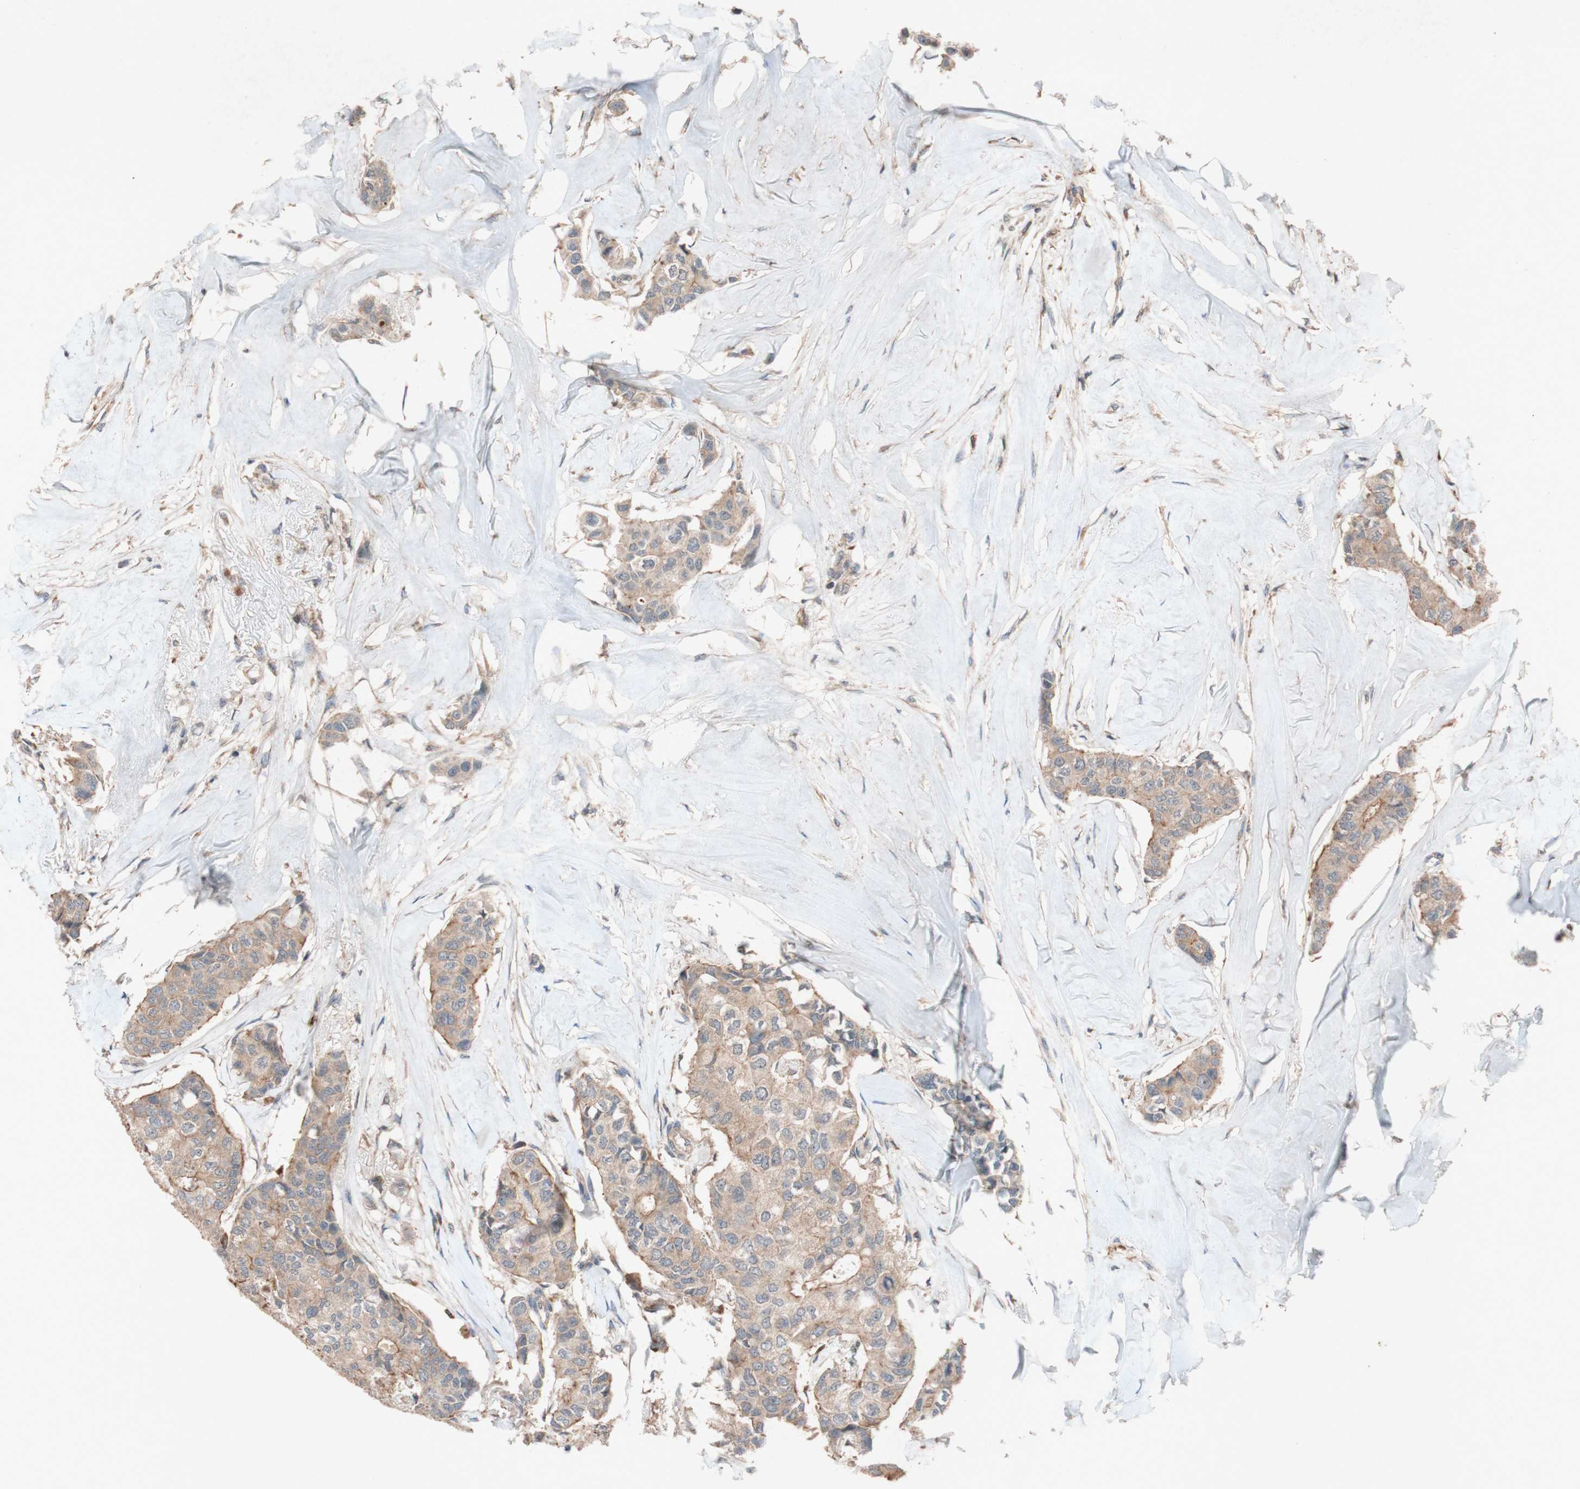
{"staining": {"intensity": "weak", "quantity": ">75%", "location": "cytoplasmic/membranous"}, "tissue": "breast cancer", "cell_type": "Tumor cells", "image_type": "cancer", "snomed": [{"axis": "morphology", "description": "Duct carcinoma"}, {"axis": "topography", "description": "Breast"}], "caption": "Brown immunohistochemical staining in human breast invasive ductal carcinoma exhibits weak cytoplasmic/membranous staining in approximately >75% of tumor cells.", "gene": "ATP6V1F", "patient": {"sex": "female", "age": 80}}